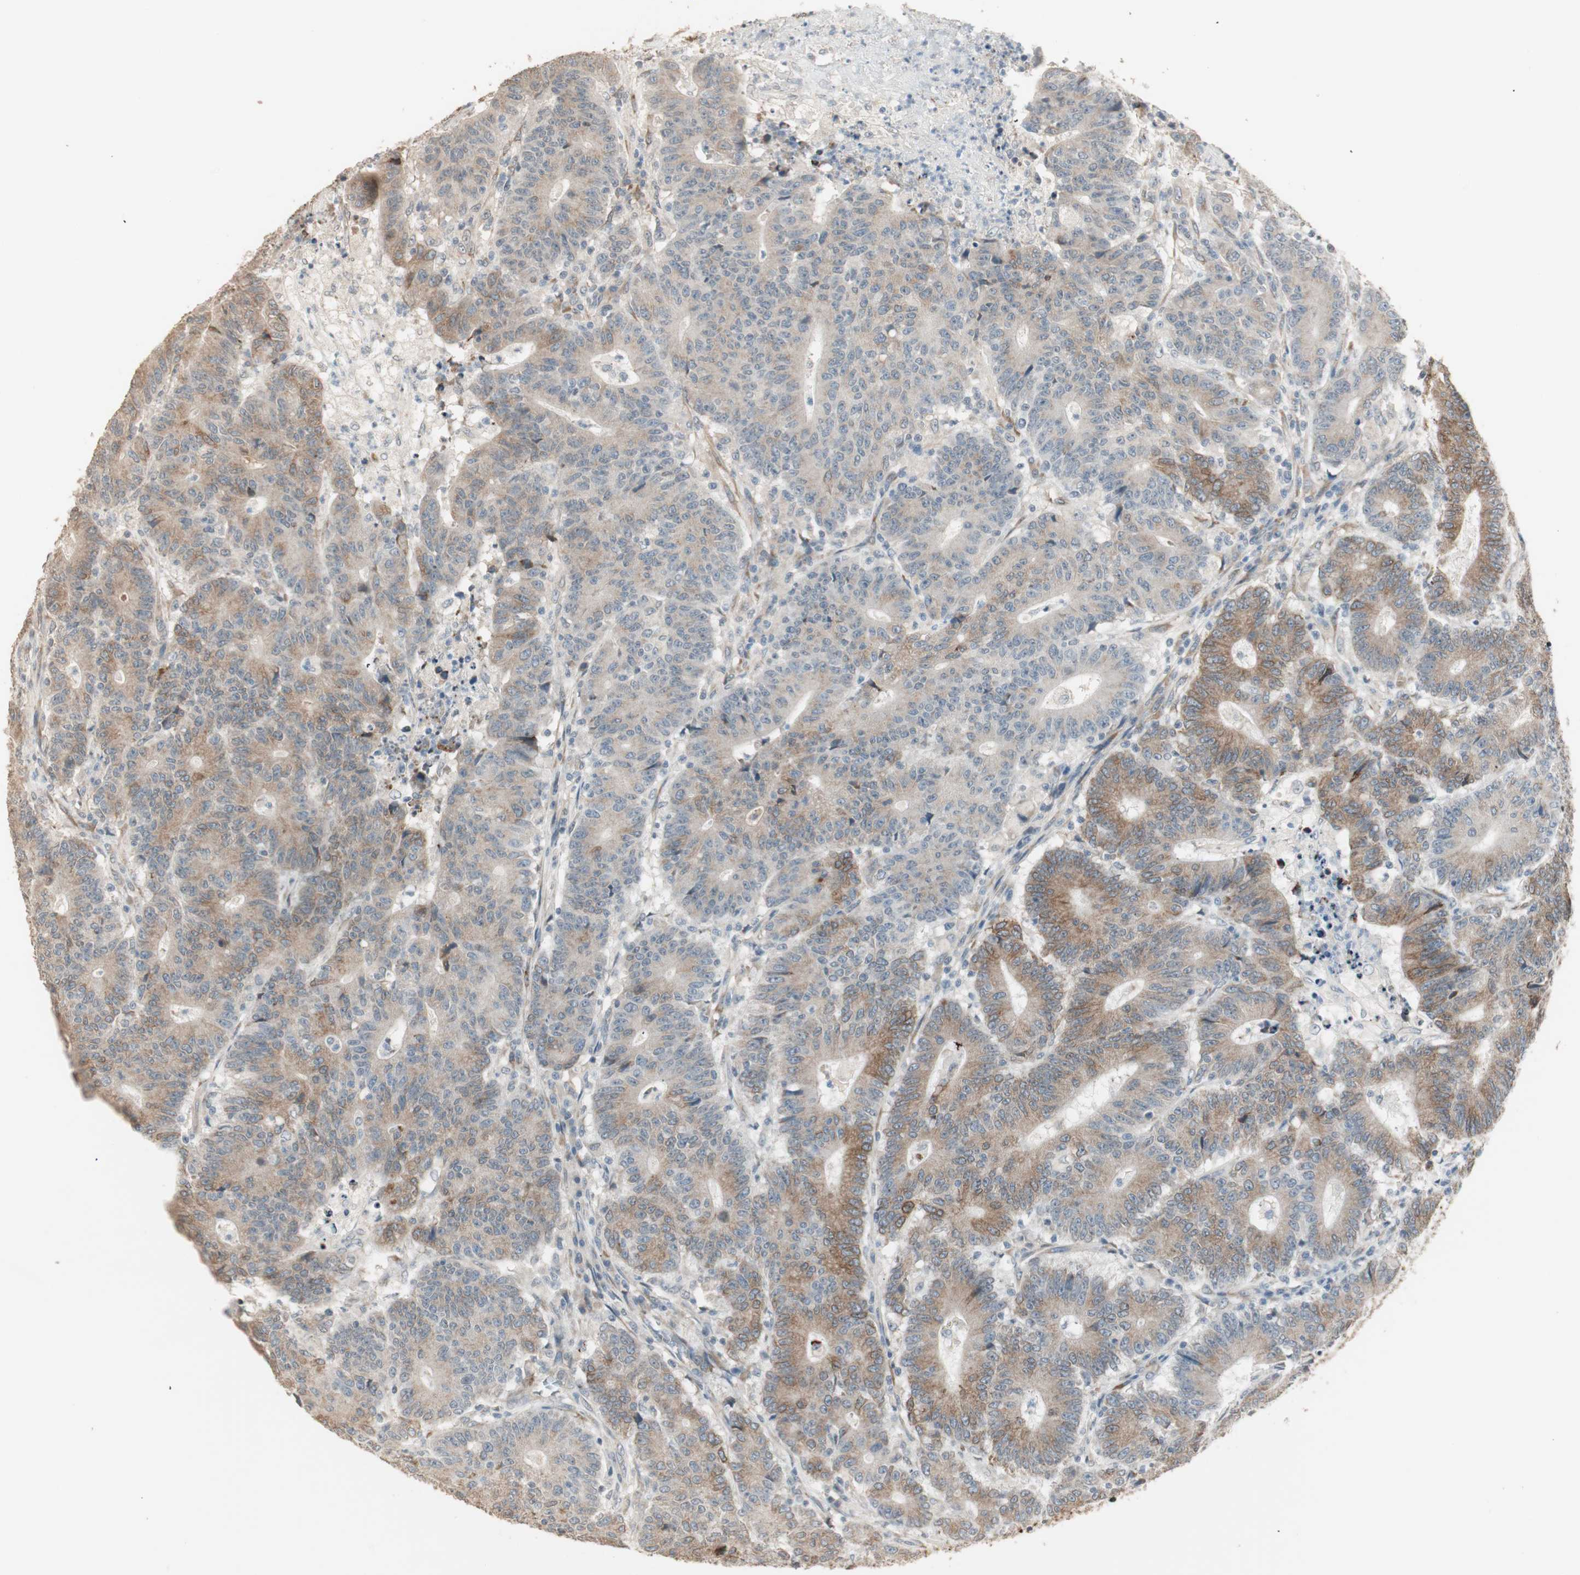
{"staining": {"intensity": "moderate", "quantity": ">75%", "location": "cytoplasmic/membranous"}, "tissue": "colorectal cancer", "cell_type": "Tumor cells", "image_type": "cancer", "snomed": [{"axis": "morphology", "description": "Normal tissue, NOS"}, {"axis": "morphology", "description": "Adenocarcinoma, NOS"}, {"axis": "topography", "description": "Colon"}], "caption": "A brown stain shows moderate cytoplasmic/membranous positivity of a protein in colorectal cancer tumor cells.", "gene": "TASOR", "patient": {"sex": "female", "age": 75}}